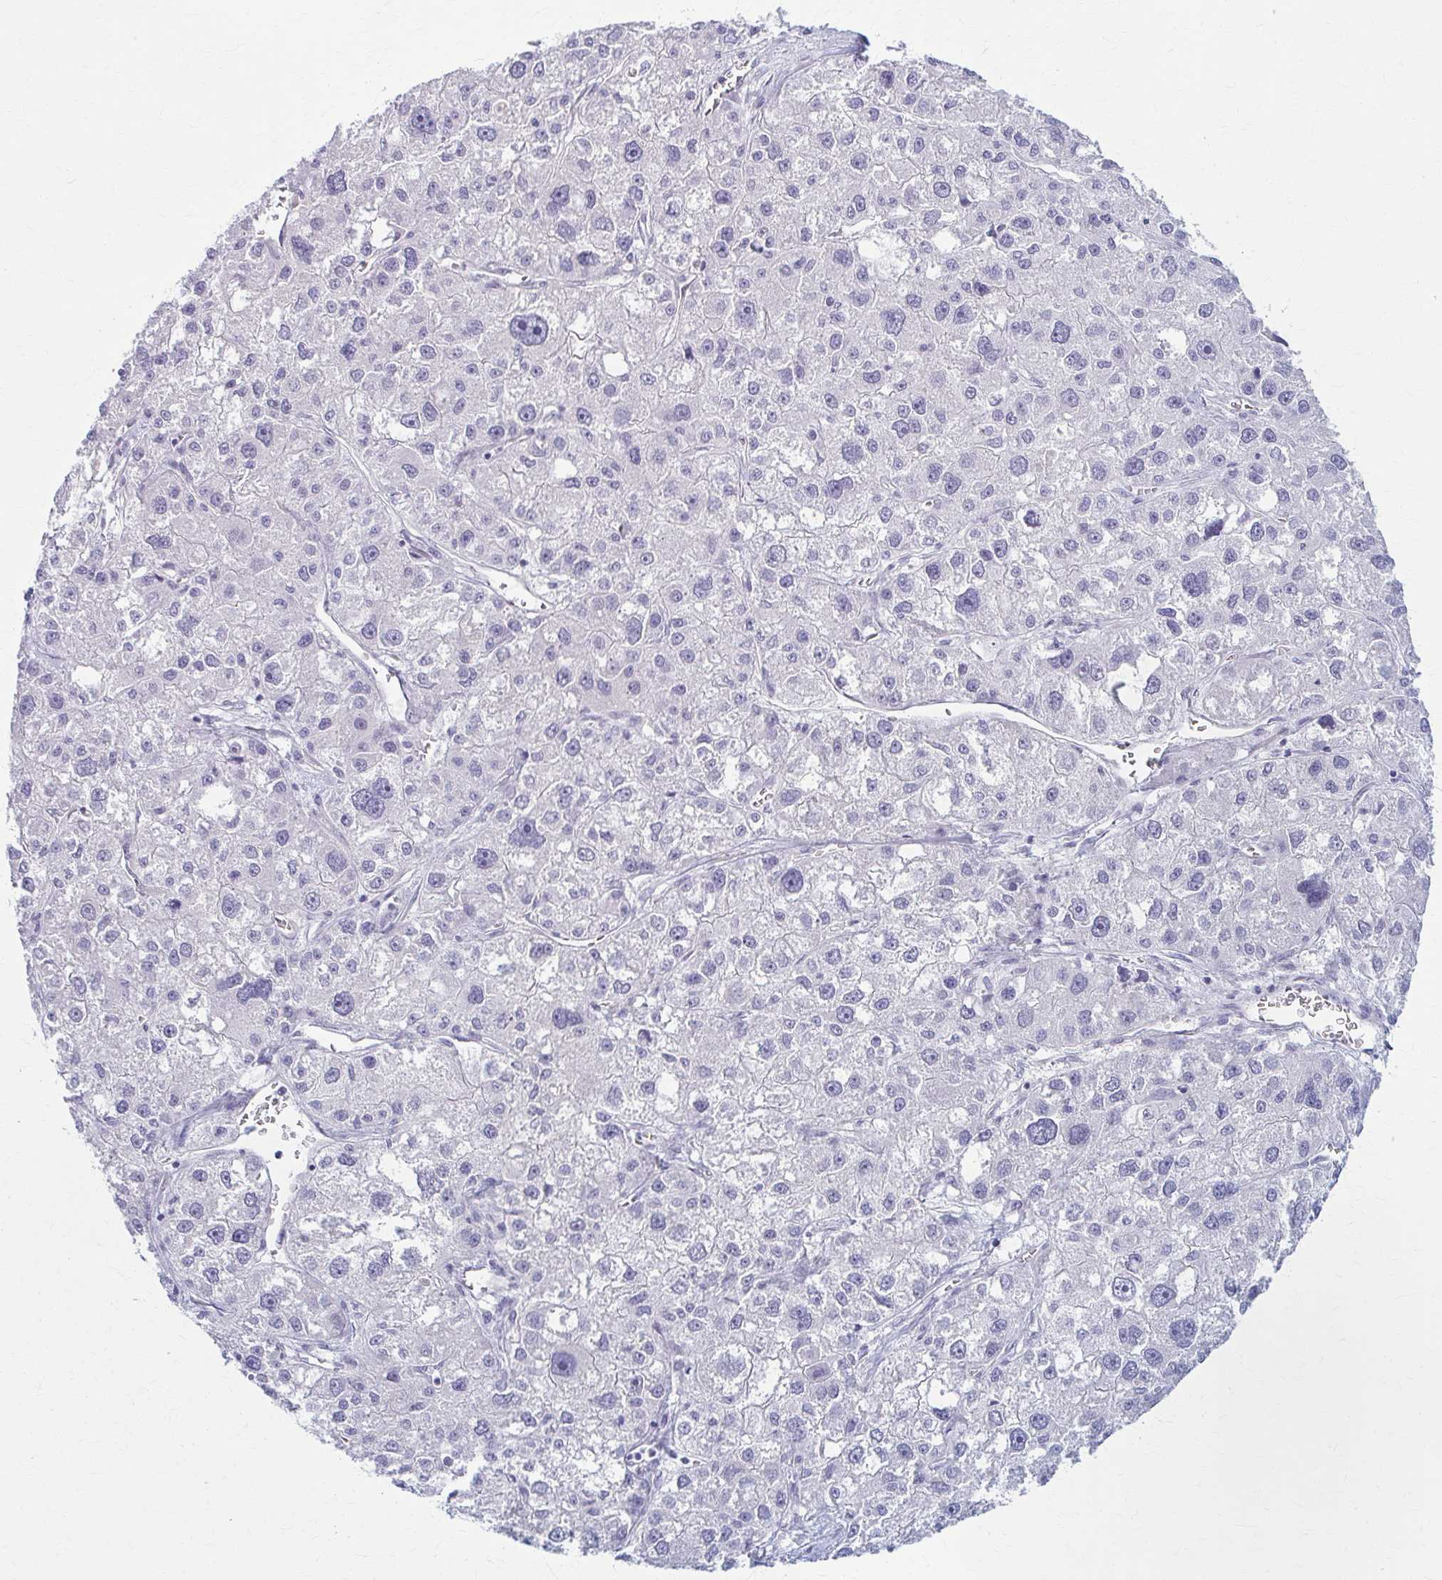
{"staining": {"intensity": "negative", "quantity": "none", "location": "none"}, "tissue": "liver cancer", "cell_type": "Tumor cells", "image_type": "cancer", "snomed": [{"axis": "morphology", "description": "Carcinoma, Hepatocellular, NOS"}, {"axis": "topography", "description": "Liver"}], "caption": "An image of liver cancer stained for a protein exhibits no brown staining in tumor cells.", "gene": "PRKRA", "patient": {"sex": "male", "age": 73}}